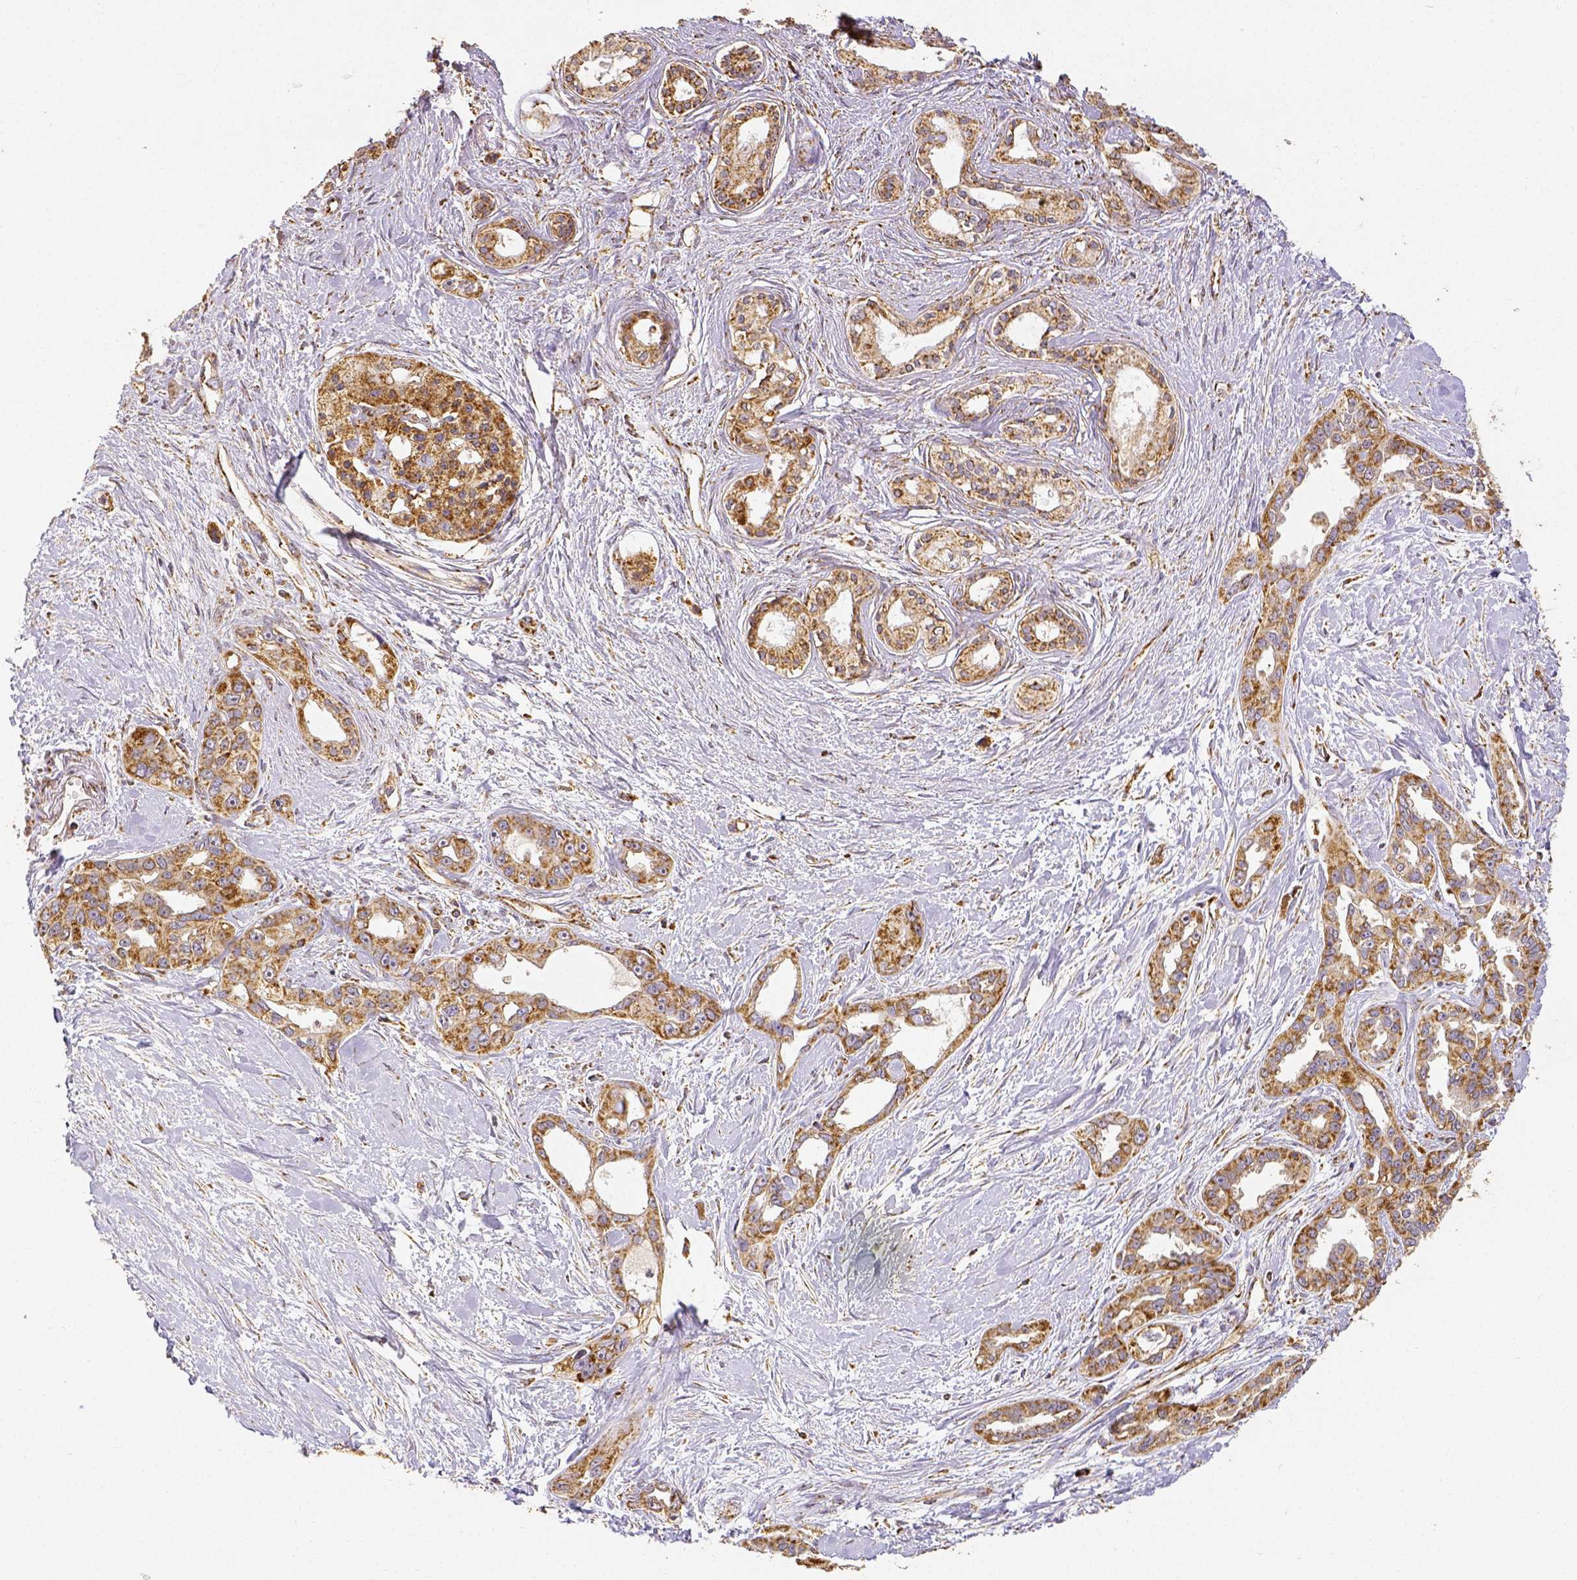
{"staining": {"intensity": "moderate", "quantity": ">75%", "location": "cytoplasmic/membranous"}, "tissue": "pancreatic cancer", "cell_type": "Tumor cells", "image_type": "cancer", "snomed": [{"axis": "morphology", "description": "Adenocarcinoma, NOS"}, {"axis": "topography", "description": "Pancreas"}], "caption": "Pancreatic adenocarcinoma stained with DAB (3,3'-diaminobenzidine) immunohistochemistry exhibits medium levels of moderate cytoplasmic/membranous expression in about >75% of tumor cells.", "gene": "SDHB", "patient": {"sex": "female", "age": 50}}